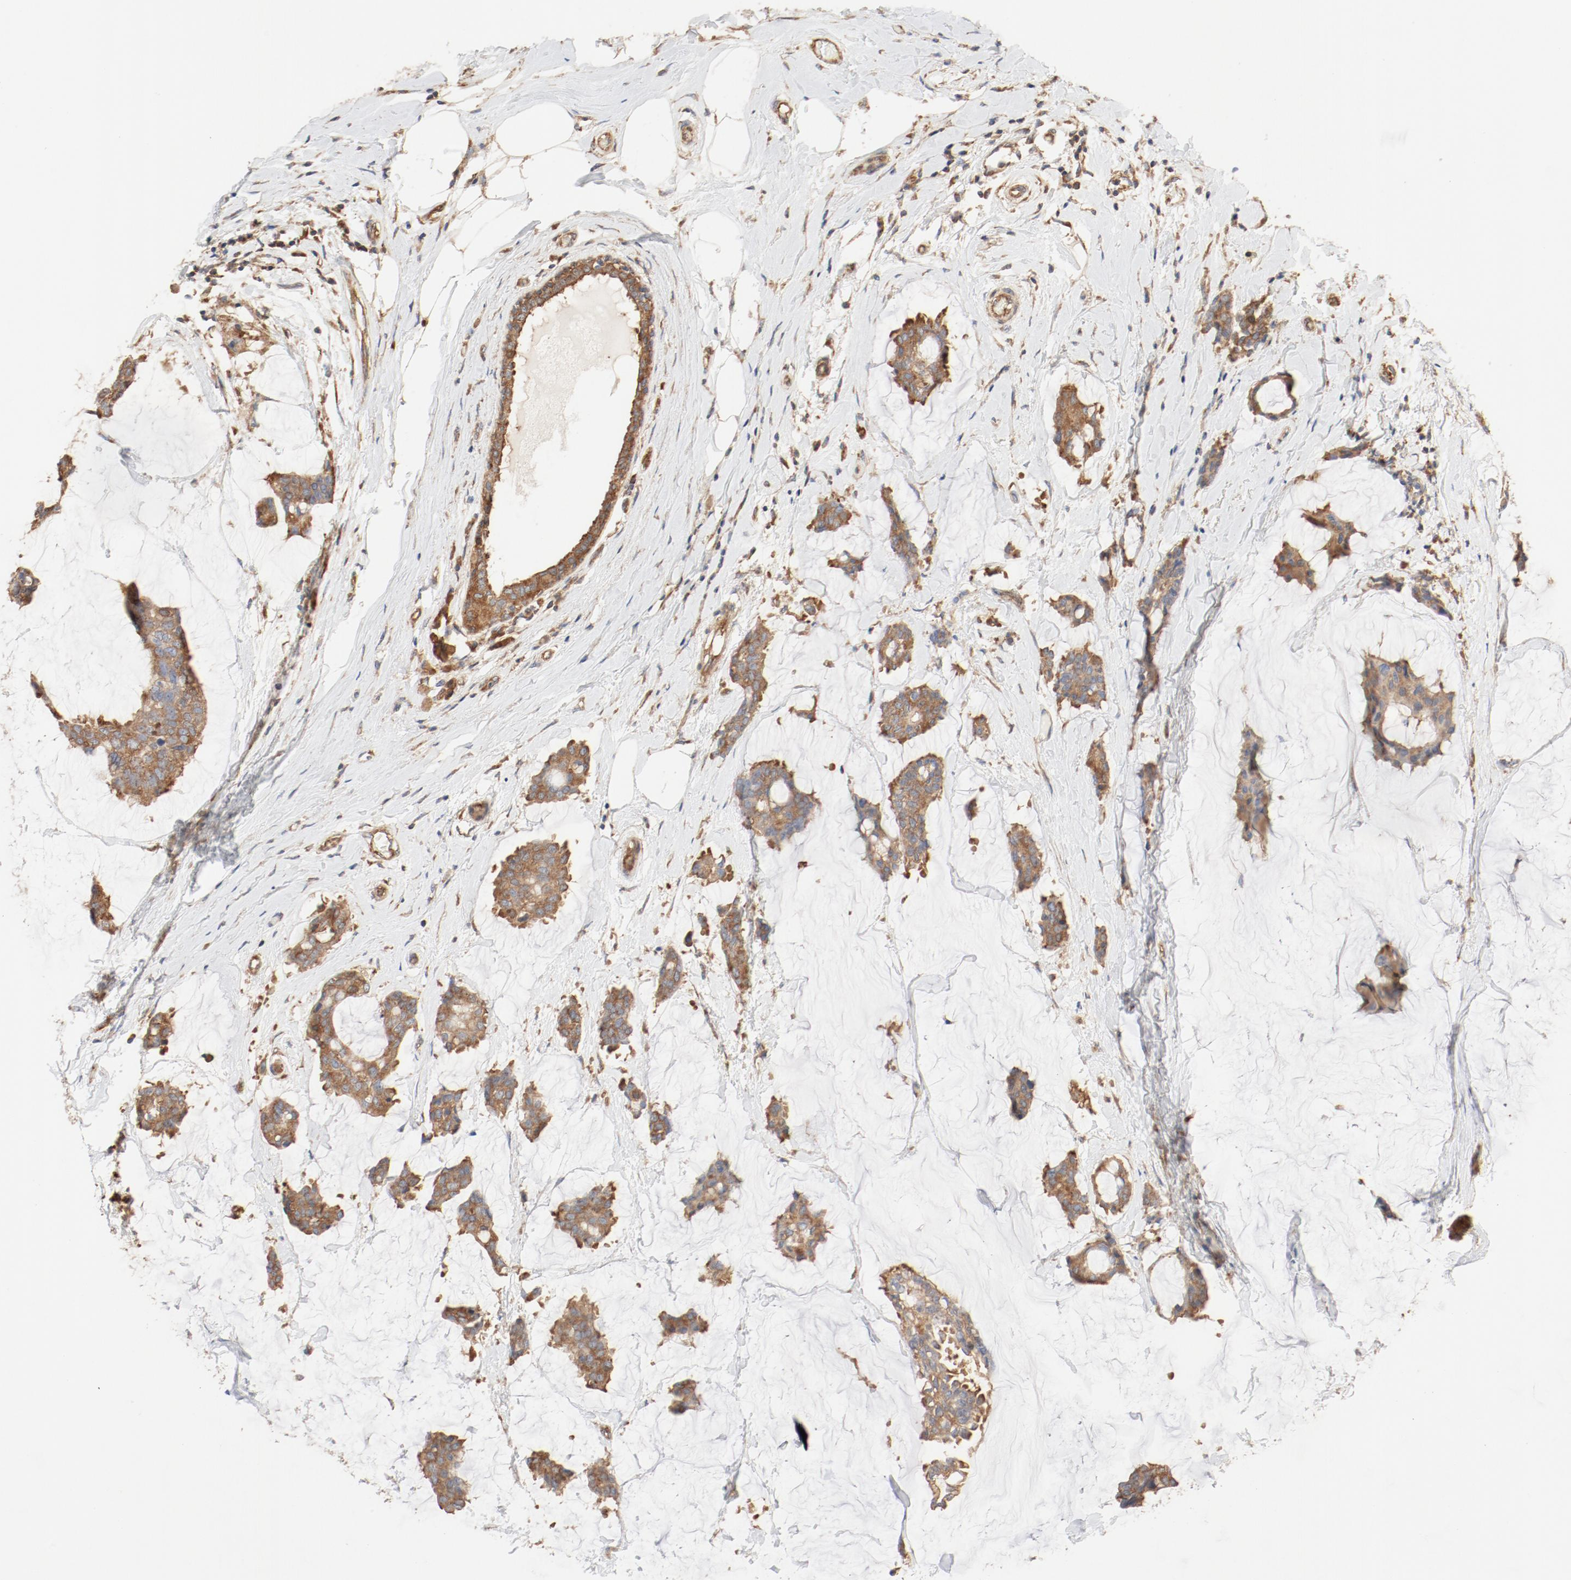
{"staining": {"intensity": "moderate", "quantity": ">75%", "location": "cytoplasmic/membranous"}, "tissue": "breast cancer", "cell_type": "Tumor cells", "image_type": "cancer", "snomed": [{"axis": "morphology", "description": "Duct carcinoma"}, {"axis": "topography", "description": "Breast"}], "caption": "Invasive ductal carcinoma (breast) tissue displays moderate cytoplasmic/membranous expression in about >75% of tumor cells", "gene": "RPS6", "patient": {"sex": "female", "age": 93}}